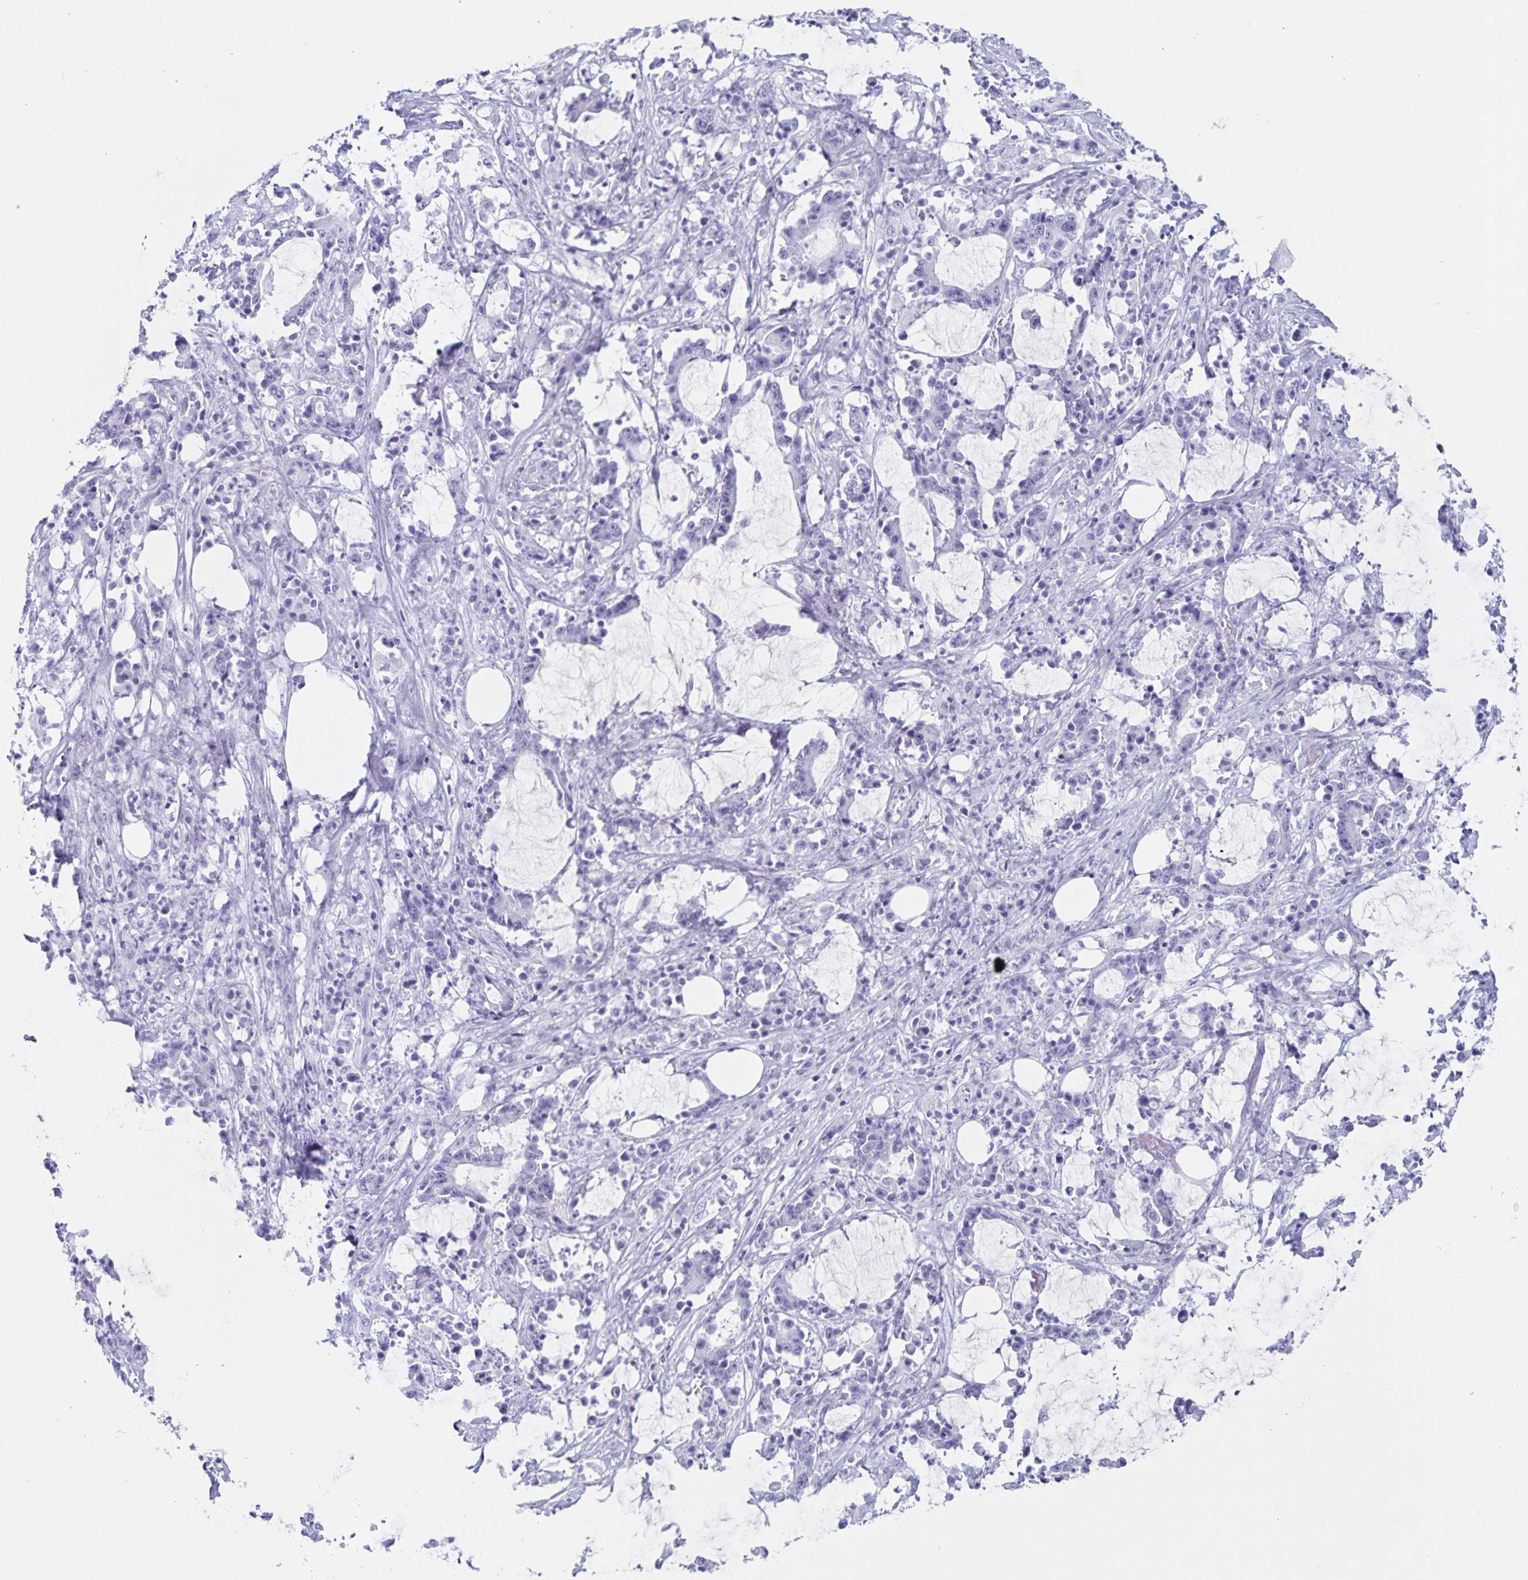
{"staining": {"intensity": "negative", "quantity": "none", "location": "none"}, "tissue": "stomach cancer", "cell_type": "Tumor cells", "image_type": "cancer", "snomed": [{"axis": "morphology", "description": "Adenocarcinoma, NOS"}, {"axis": "topography", "description": "Stomach, upper"}], "caption": "There is no significant positivity in tumor cells of stomach cancer.", "gene": "C12orf56", "patient": {"sex": "male", "age": 68}}